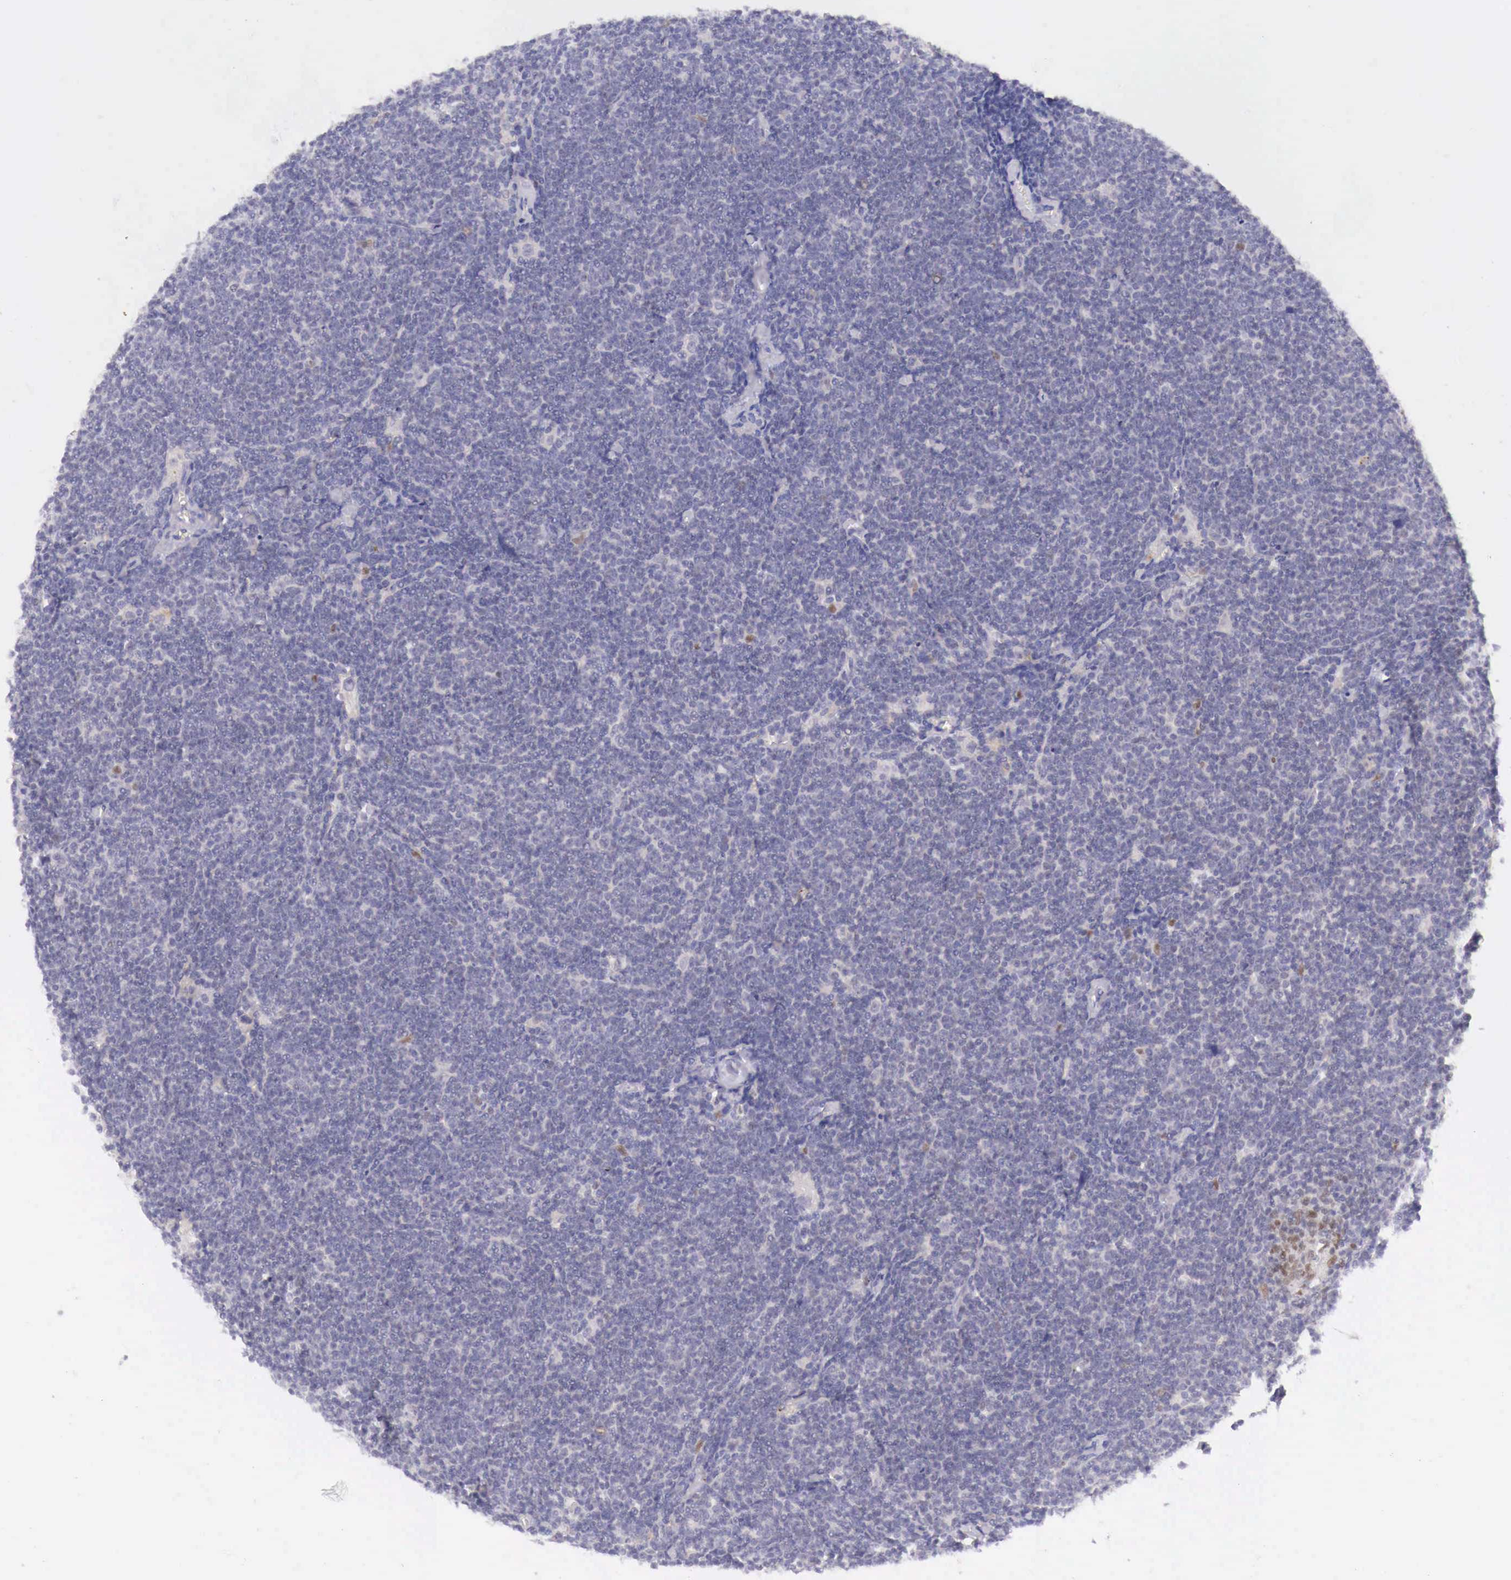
{"staining": {"intensity": "negative", "quantity": "none", "location": "none"}, "tissue": "lymphoma", "cell_type": "Tumor cells", "image_type": "cancer", "snomed": [{"axis": "morphology", "description": "Malignant lymphoma, non-Hodgkin's type, Low grade"}, {"axis": "topography", "description": "Lymph node"}], "caption": "IHC photomicrograph of neoplastic tissue: lymphoma stained with DAB exhibits no significant protein staining in tumor cells. (DAB (3,3'-diaminobenzidine) immunohistochemistry, high magnification).", "gene": "BCL6", "patient": {"sex": "male", "age": 65}}